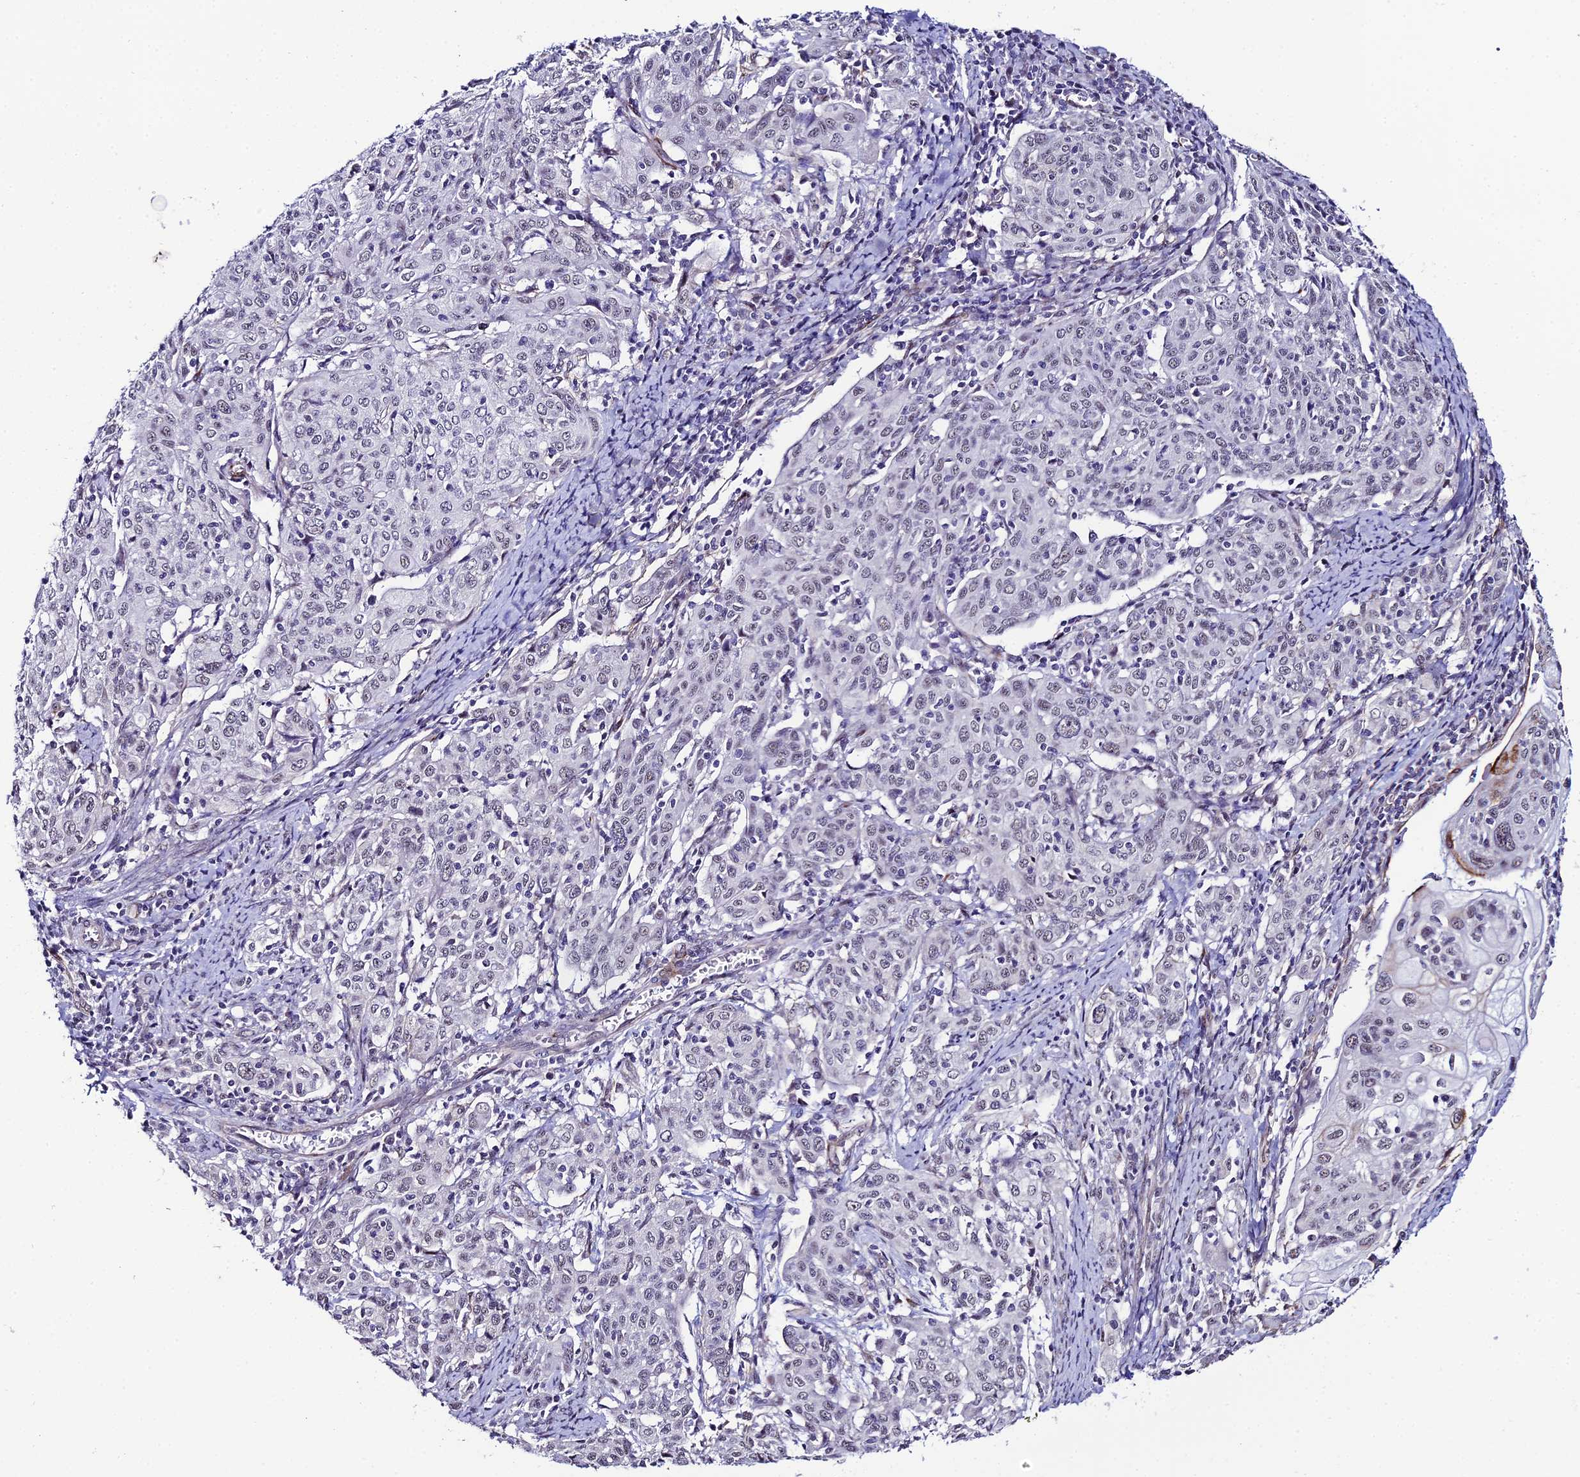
{"staining": {"intensity": "negative", "quantity": "none", "location": "none"}, "tissue": "cervical cancer", "cell_type": "Tumor cells", "image_type": "cancer", "snomed": [{"axis": "morphology", "description": "Squamous cell carcinoma, NOS"}, {"axis": "topography", "description": "Cervix"}], "caption": "Tumor cells show no significant protein expression in cervical cancer.", "gene": "SYT15", "patient": {"sex": "female", "age": 67}}